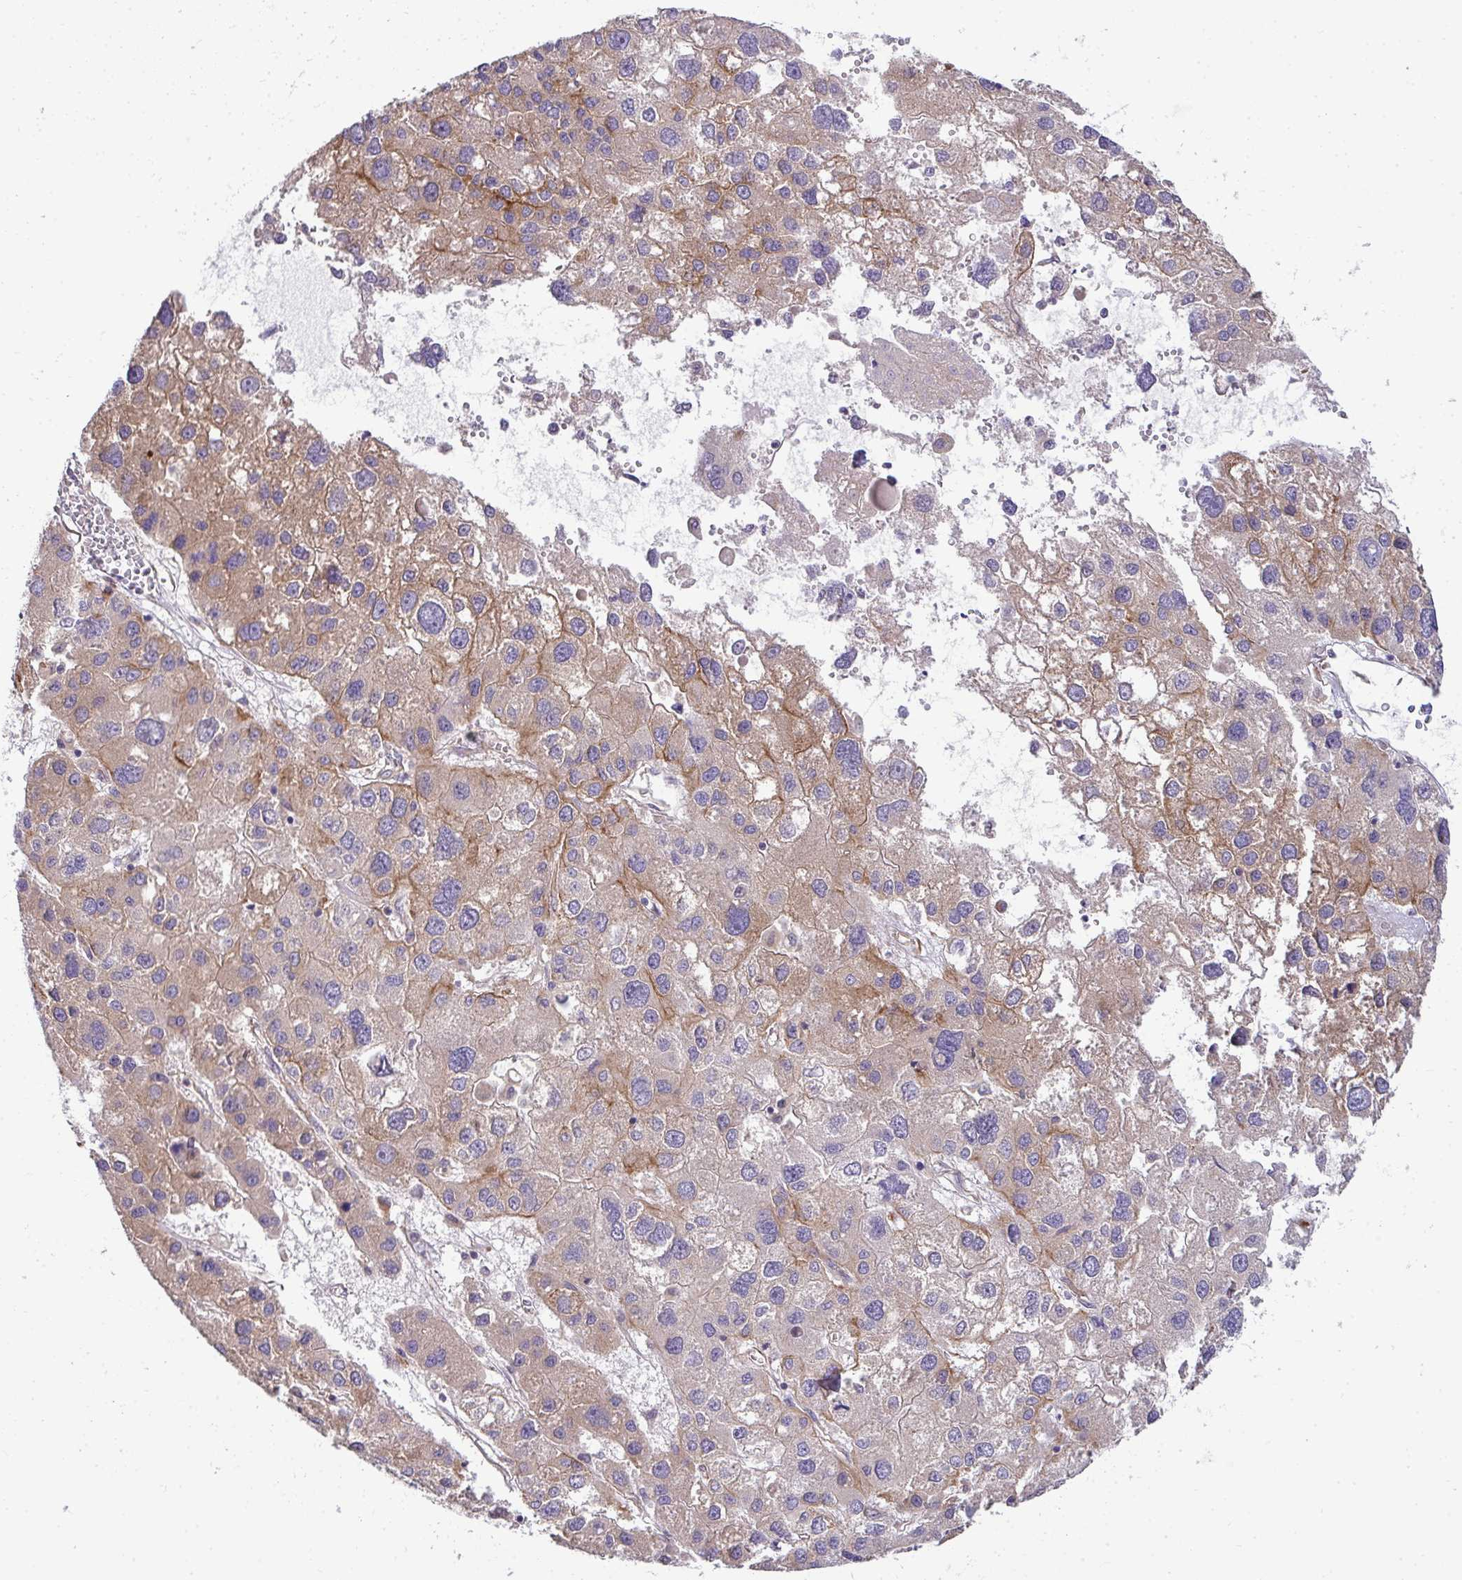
{"staining": {"intensity": "moderate", "quantity": "25%-75%", "location": "cytoplasmic/membranous"}, "tissue": "liver cancer", "cell_type": "Tumor cells", "image_type": "cancer", "snomed": [{"axis": "morphology", "description": "Carcinoma, Hepatocellular, NOS"}, {"axis": "topography", "description": "Liver"}], "caption": "Immunohistochemical staining of human liver hepatocellular carcinoma reveals medium levels of moderate cytoplasmic/membranous protein staining in about 25%-75% of tumor cells.", "gene": "SH2D1B", "patient": {"sex": "male", "age": 73}}